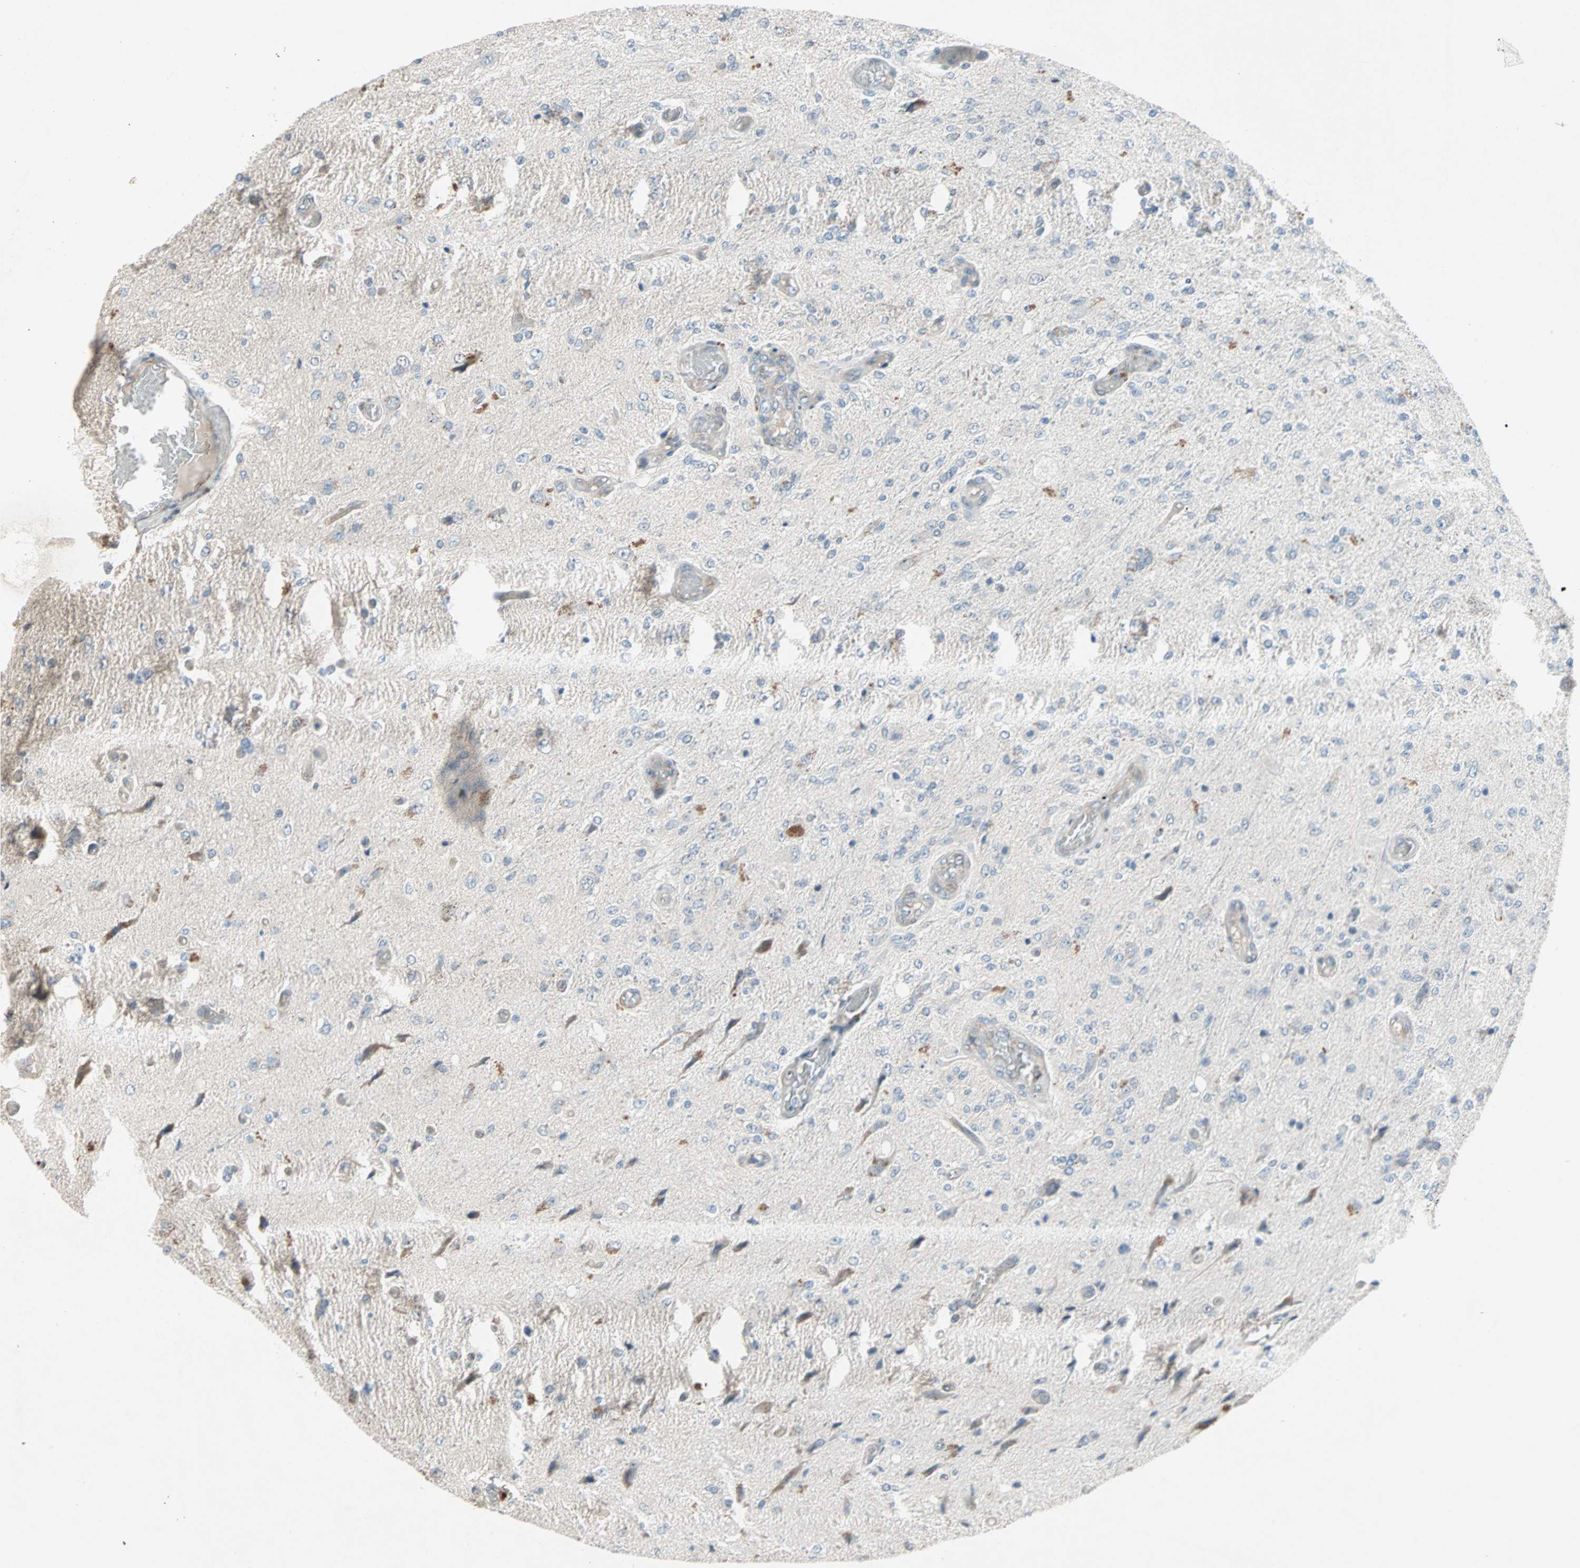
{"staining": {"intensity": "negative", "quantity": "none", "location": "none"}, "tissue": "glioma", "cell_type": "Tumor cells", "image_type": "cancer", "snomed": [{"axis": "morphology", "description": "Normal tissue, NOS"}, {"axis": "morphology", "description": "Glioma, malignant, High grade"}, {"axis": "topography", "description": "Cerebral cortex"}], "caption": "IHC of high-grade glioma (malignant) exhibits no positivity in tumor cells. (DAB (3,3'-diaminobenzidine) IHC with hematoxylin counter stain).", "gene": "CAND2", "patient": {"sex": "male", "age": 77}}